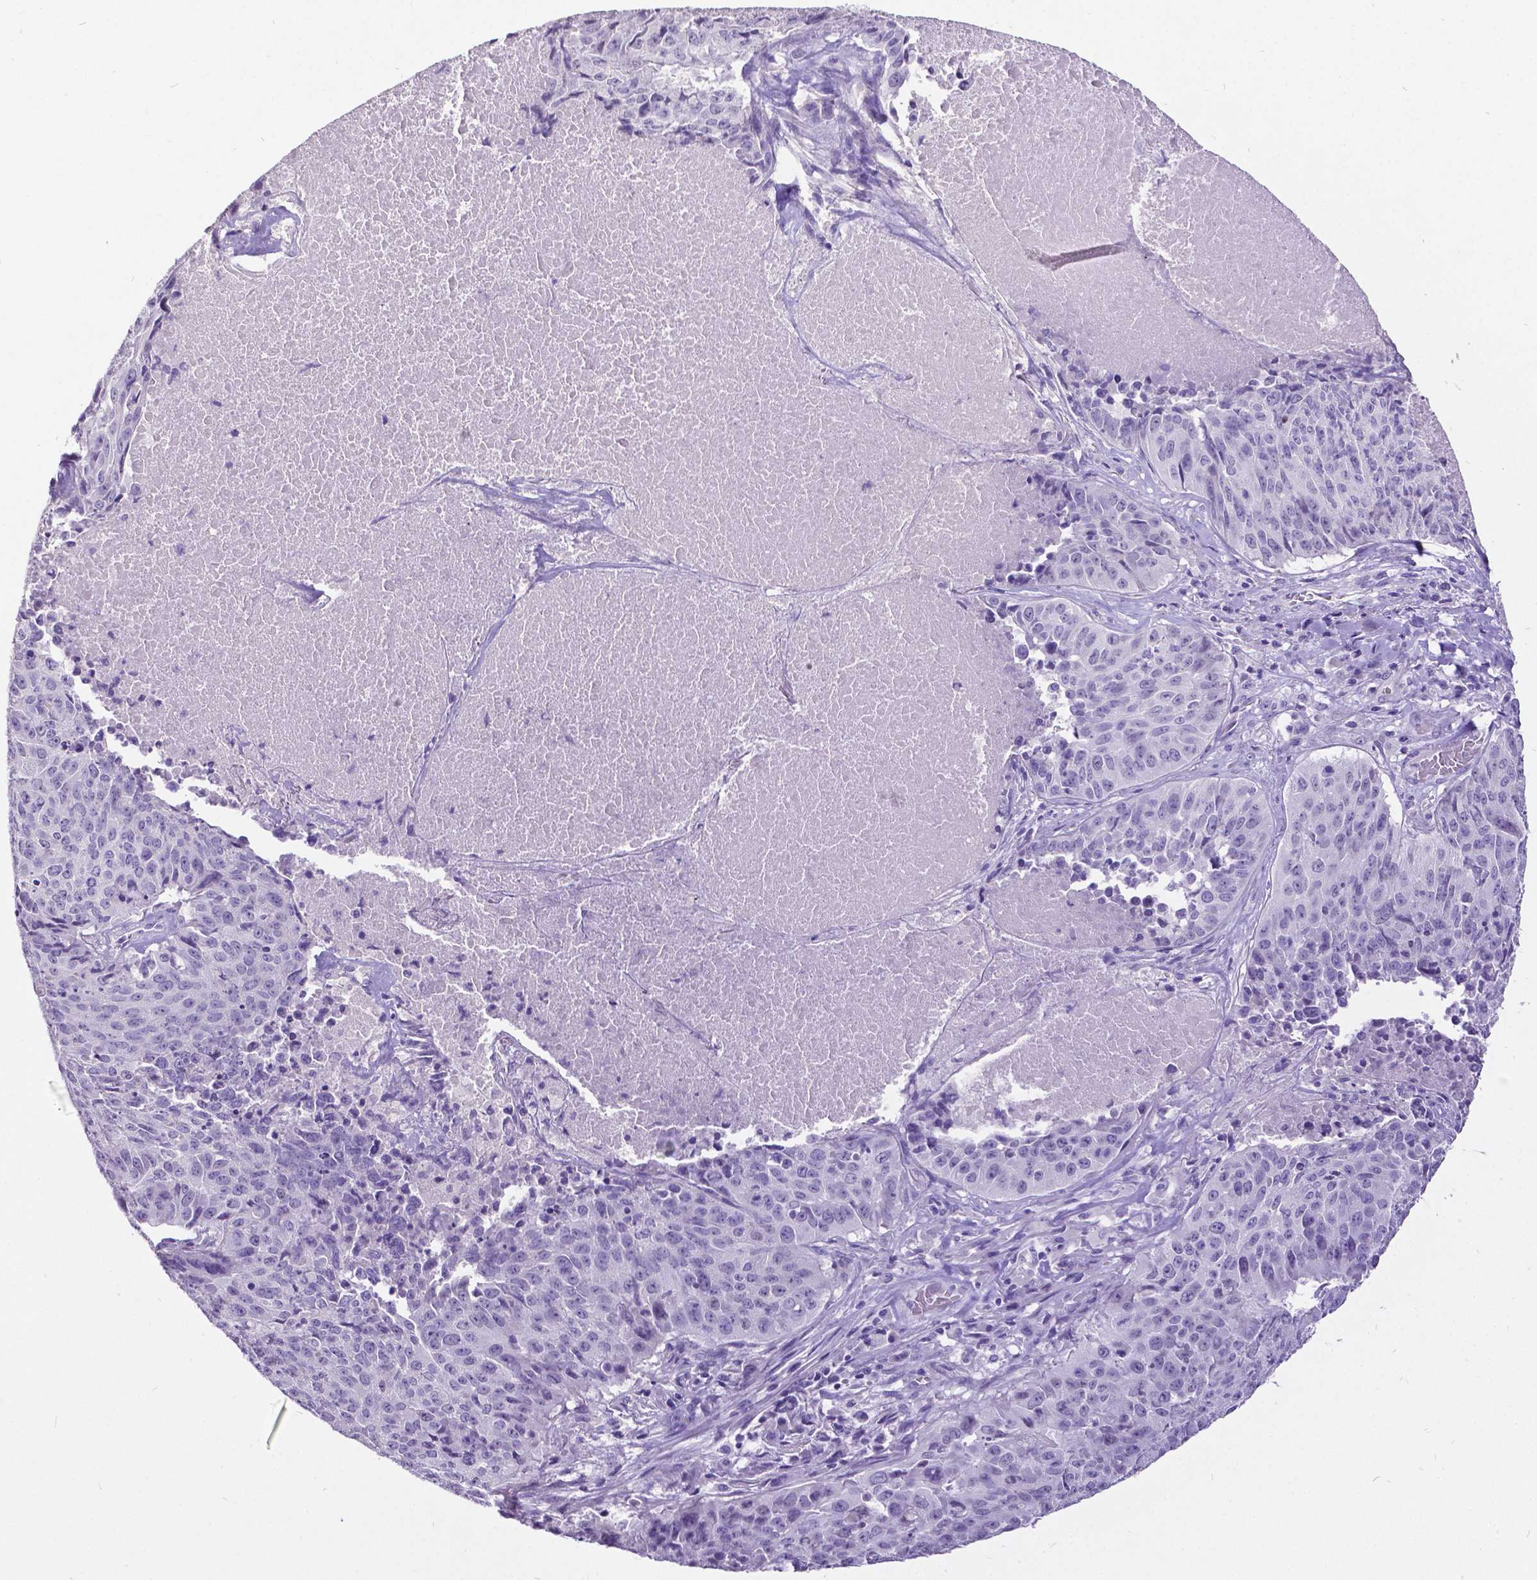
{"staining": {"intensity": "negative", "quantity": "none", "location": "none"}, "tissue": "lung cancer", "cell_type": "Tumor cells", "image_type": "cancer", "snomed": [{"axis": "morphology", "description": "Normal tissue, NOS"}, {"axis": "morphology", "description": "Squamous cell carcinoma, NOS"}, {"axis": "topography", "description": "Bronchus"}, {"axis": "topography", "description": "Lung"}], "caption": "A high-resolution image shows immunohistochemistry staining of lung cancer, which demonstrates no significant positivity in tumor cells. (DAB (3,3'-diaminobenzidine) immunohistochemistry (IHC) with hematoxylin counter stain).", "gene": "SATB2", "patient": {"sex": "male", "age": 64}}